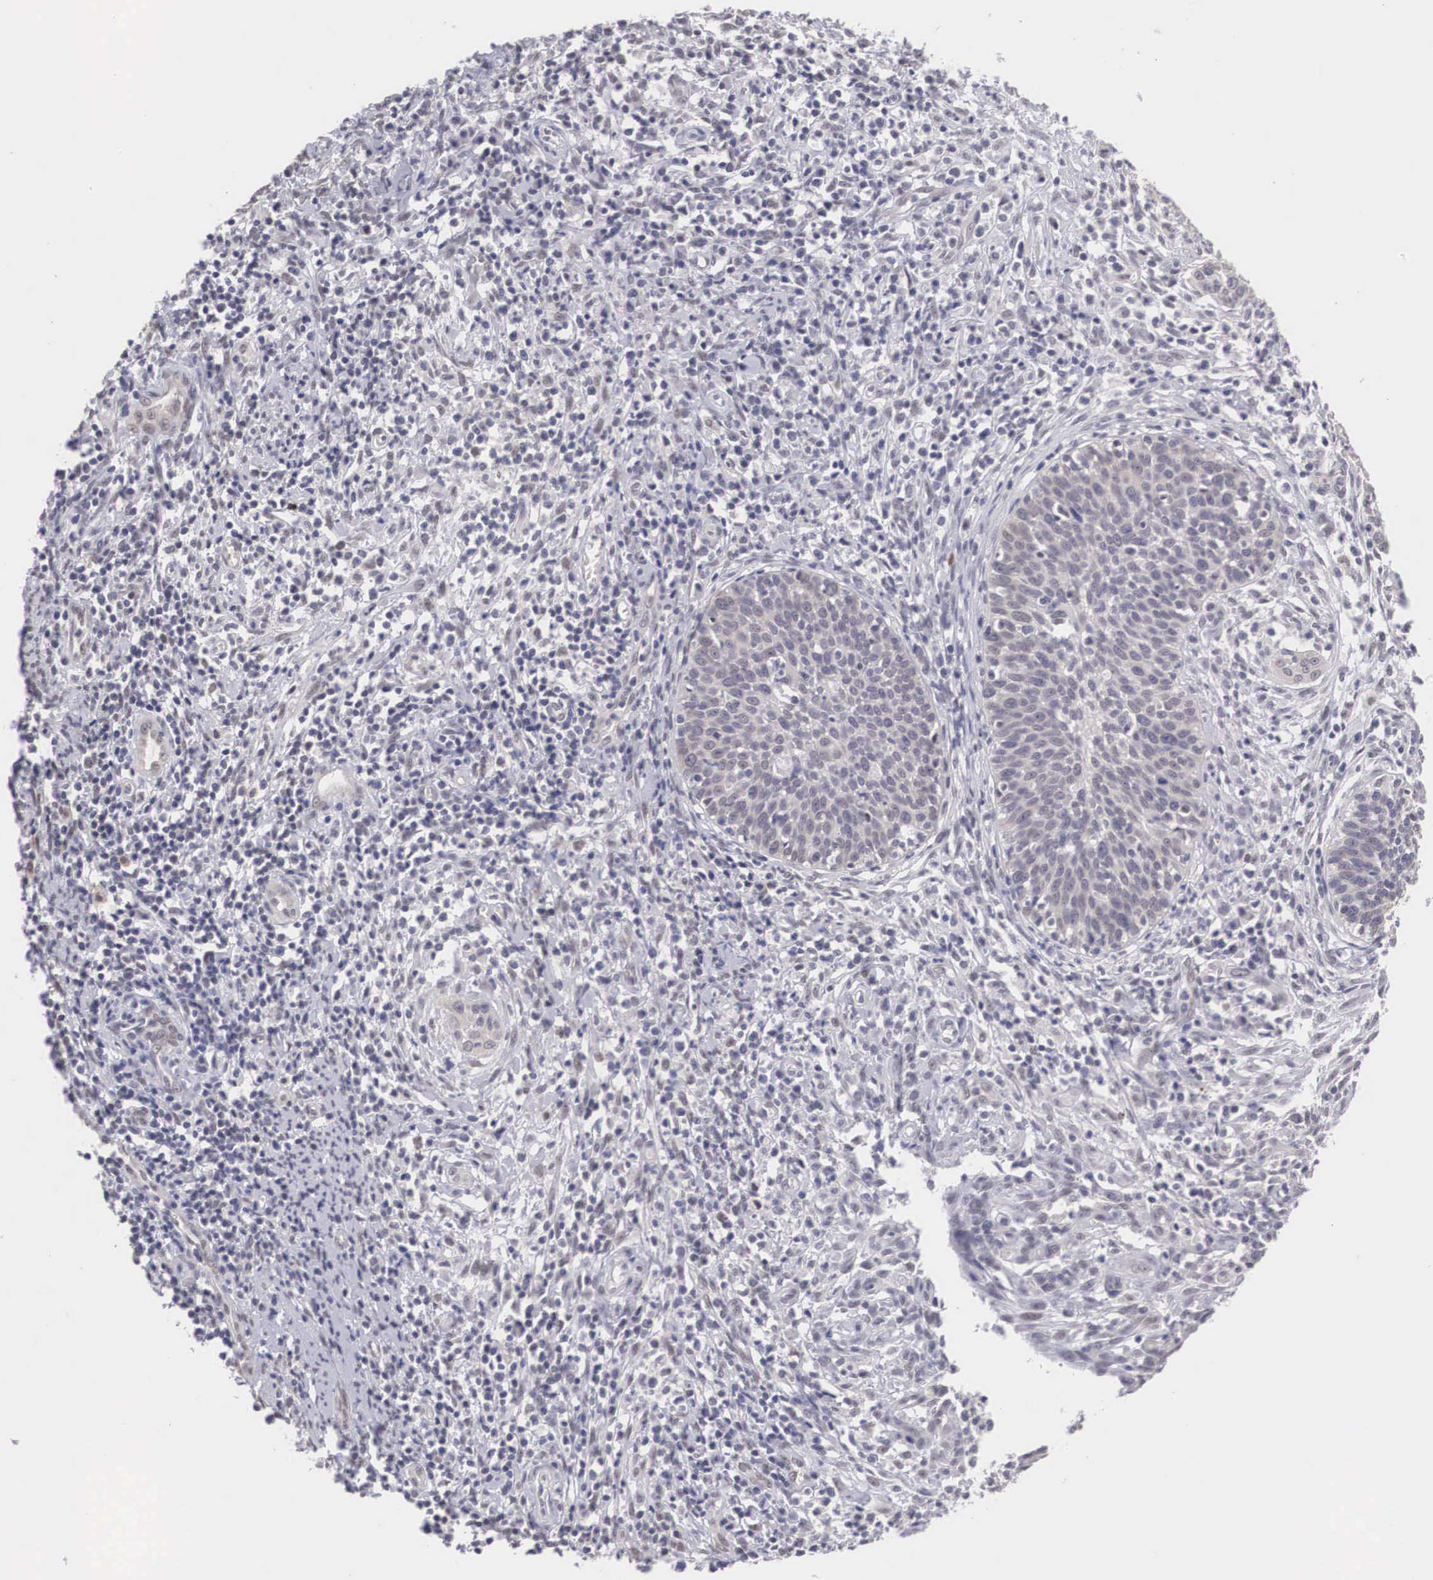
{"staining": {"intensity": "weak", "quantity": "25%-75%", "location": "cytoplasmic/membranous,nuclear"}, "tissue": "cervical cancer", "cell_type": "Tumor cells", "image_type": "cancer", "snomed": [{"axis": "morphology", "description": "Squamous cell carcinoma, NOS"}, {"axis": "topography", "description": "Cervix"}], "caption": "A brown stain shows weak cytoplasmic/membranous and nuclear positivity of a protein in cervical squamous cell carcinoma tumor cells. Ihc stains the protein in brown and the nuclei are stained blue.", "gene": "NINL", "patient": {"sex": "female", "age": 41}}